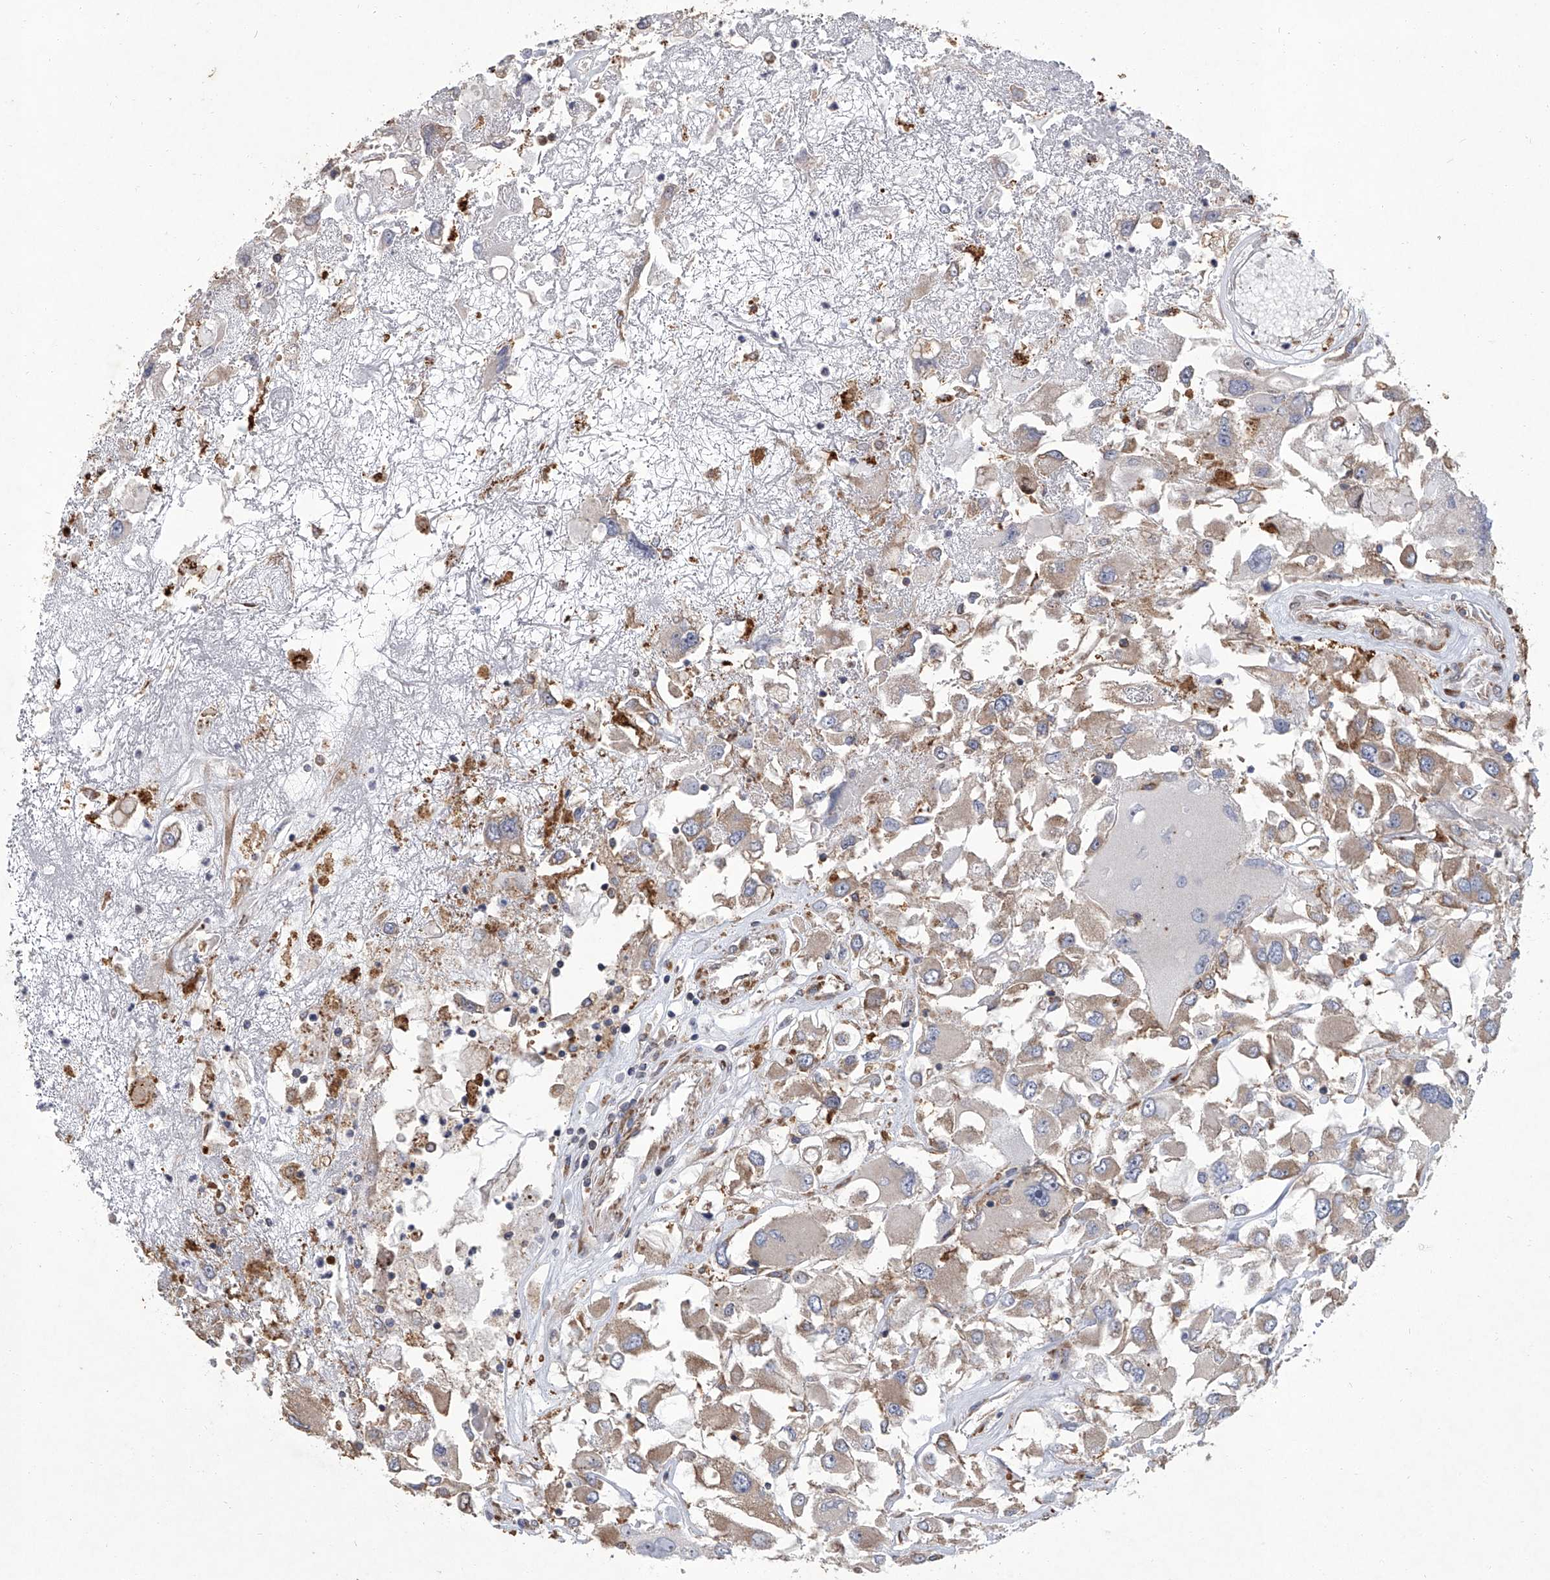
{"staining": {"intensity": "weak", "quantity": "25%-75%", "location": "cytoplasmic/membranous"}, "tissue": "renal cancer", "cell_type": "Tumor cells", "image_type": "cancer", "snomed": [{"axis": "morphology", "description": "Adenocarcinoma, NOS"}, {"axis": "topography", "description": "Kidney"}], "caption": "Protein expression analysis of renal cancer (adenocarcinoma) demonstrates weak cytoplasmic/membranous positivity in about 25%-75% of tumor cells. The staining is performed using DAB brown chromogen to label protein expression. The nuclei are counter-stained blue using hematoxylin.", "gene": "EIF2S2", "patient": {"sex": "female", "age": 52}}